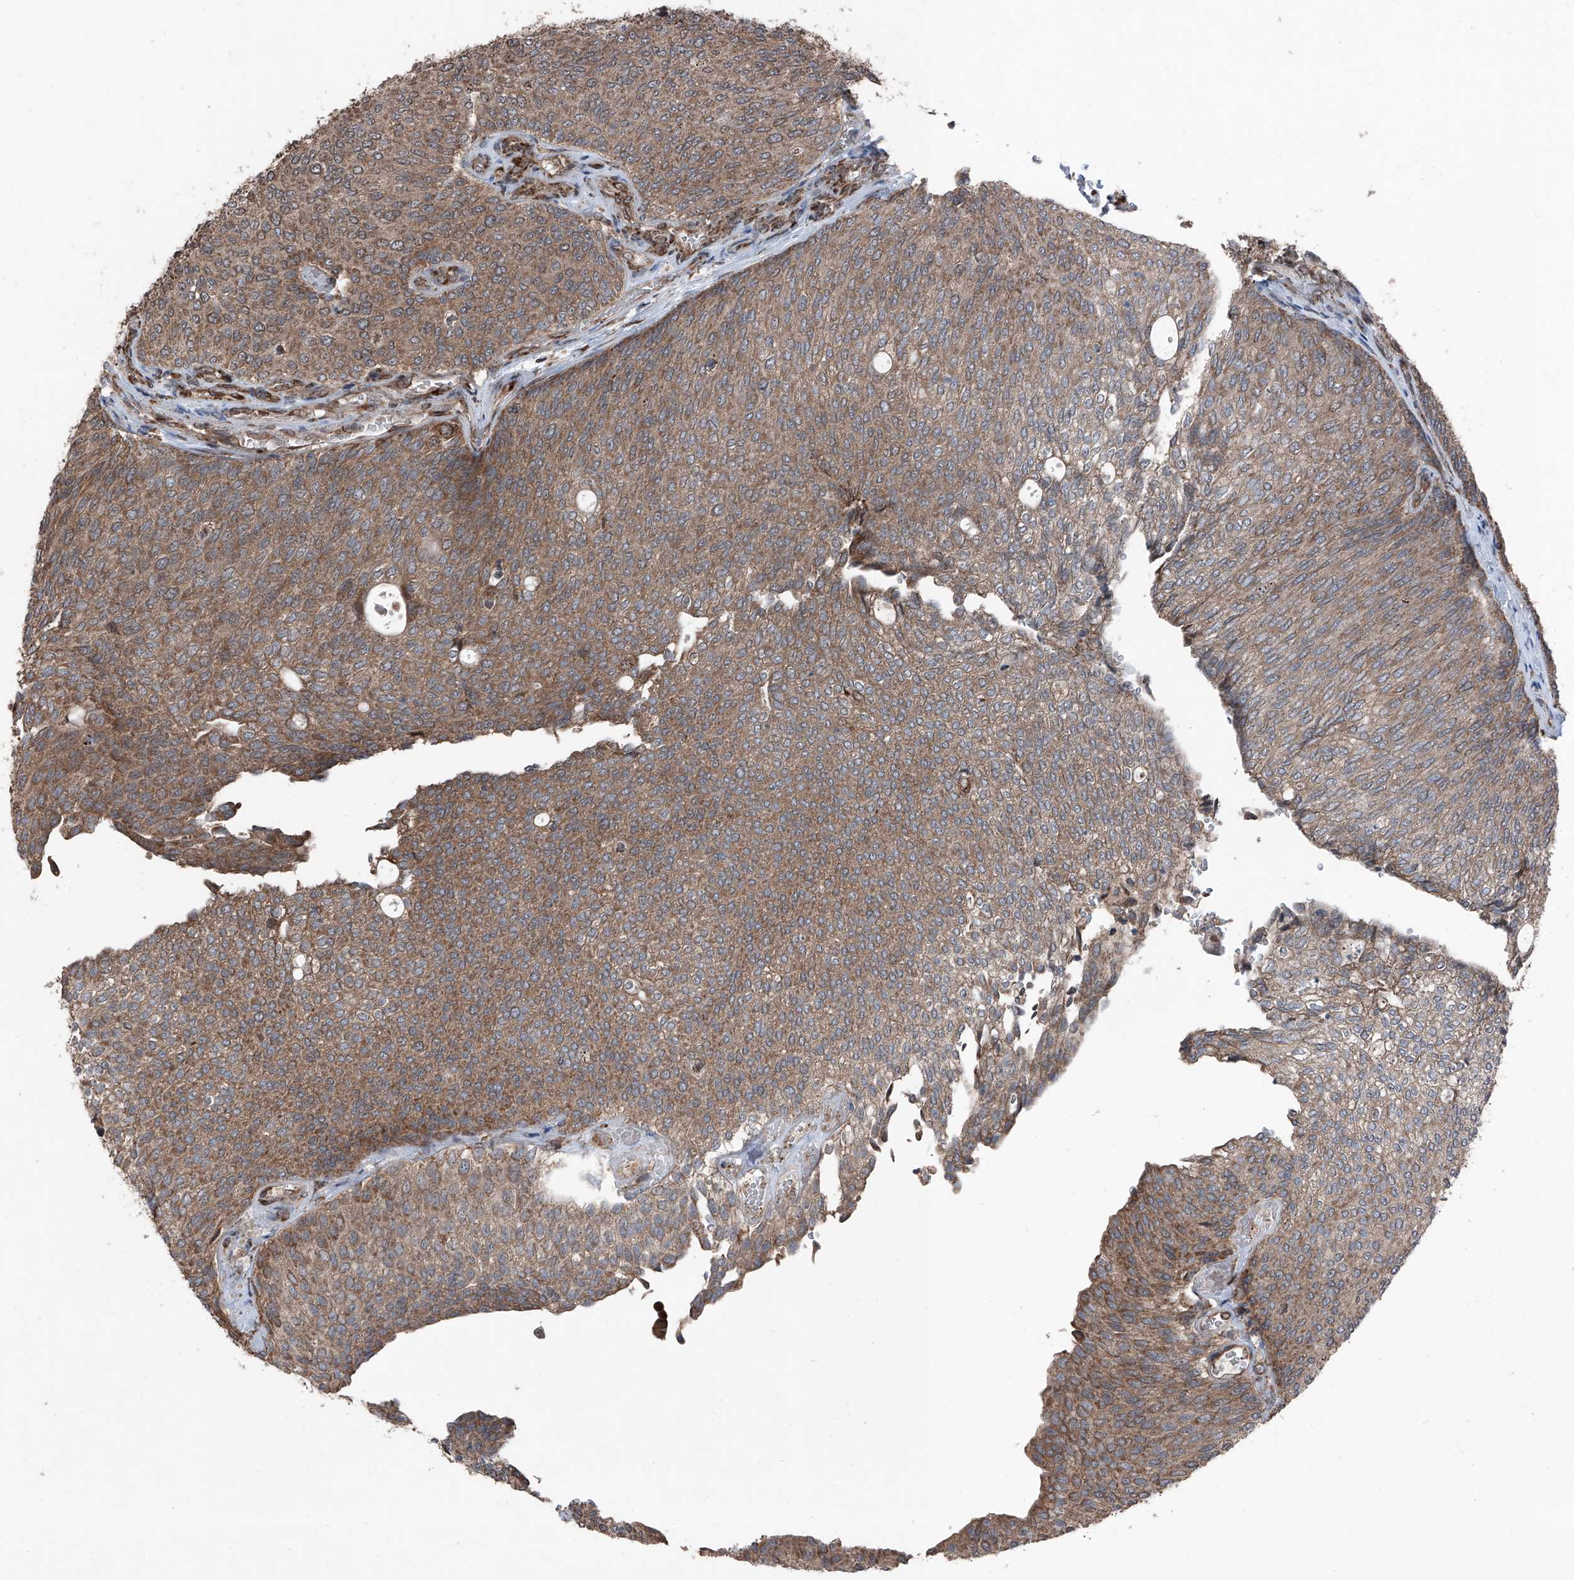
{"staining": {"intensity": "moderate", "quantity": ">75%", "location": "cytoplasmic/membranous"}, "tissue": "urothelial cancer", "cell_type": "Tumor cells", "image_type": "cancer", "snomed": [{"axis": "morphology", "description": "Urothelial carcinoma, Low grade"}, {"axis": "topography", "description": "Urinary bladder"}], "caption": "Immunohistochemistry of low-grade urothelial carcinoma demonstrates medium levels of moderate cytoplasmic/membranous positivity in approximately >75% of tumor cells.", "gene": "LIMK1", "patient": {"sex": "female", "age": 79}}